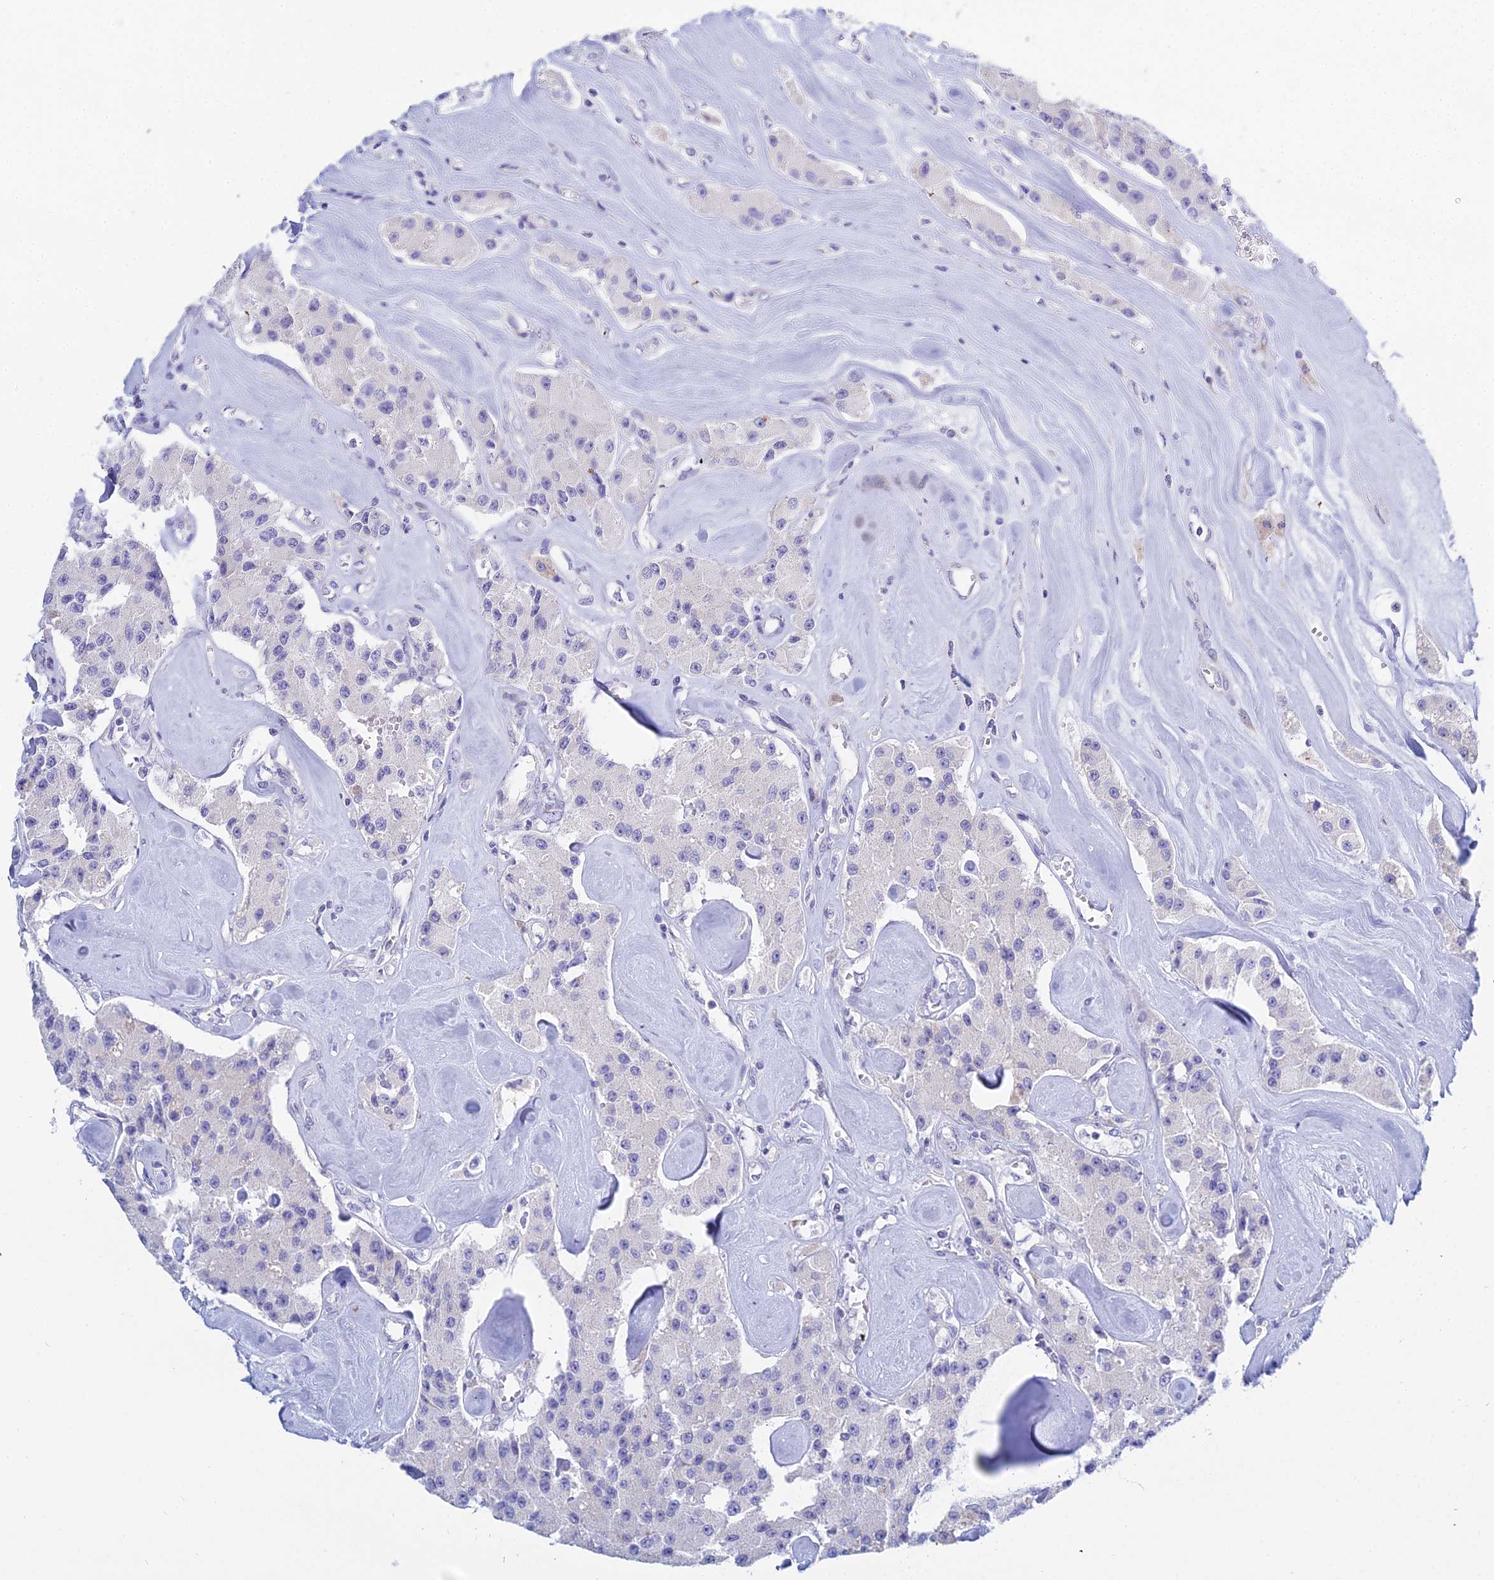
{"staining": {"intensity": "negative", "quantity": "none", "location": "none"}, "tissue": "carcinoid", "cell_type": "Tumor cells", "image_type": "cancer", "snomed": [{"axis": "morphology", "description": "Carcinoid, malignant, NOS"}, {"axis": "topography", "description": "Pancreas"}], "caption": "This is an immunohistochemistry (IHC) micrograph of human carcinoid. There is no staining in tumor cells.", "gene": "PRR13", "patient": {"sex": "male", "age": 41}}